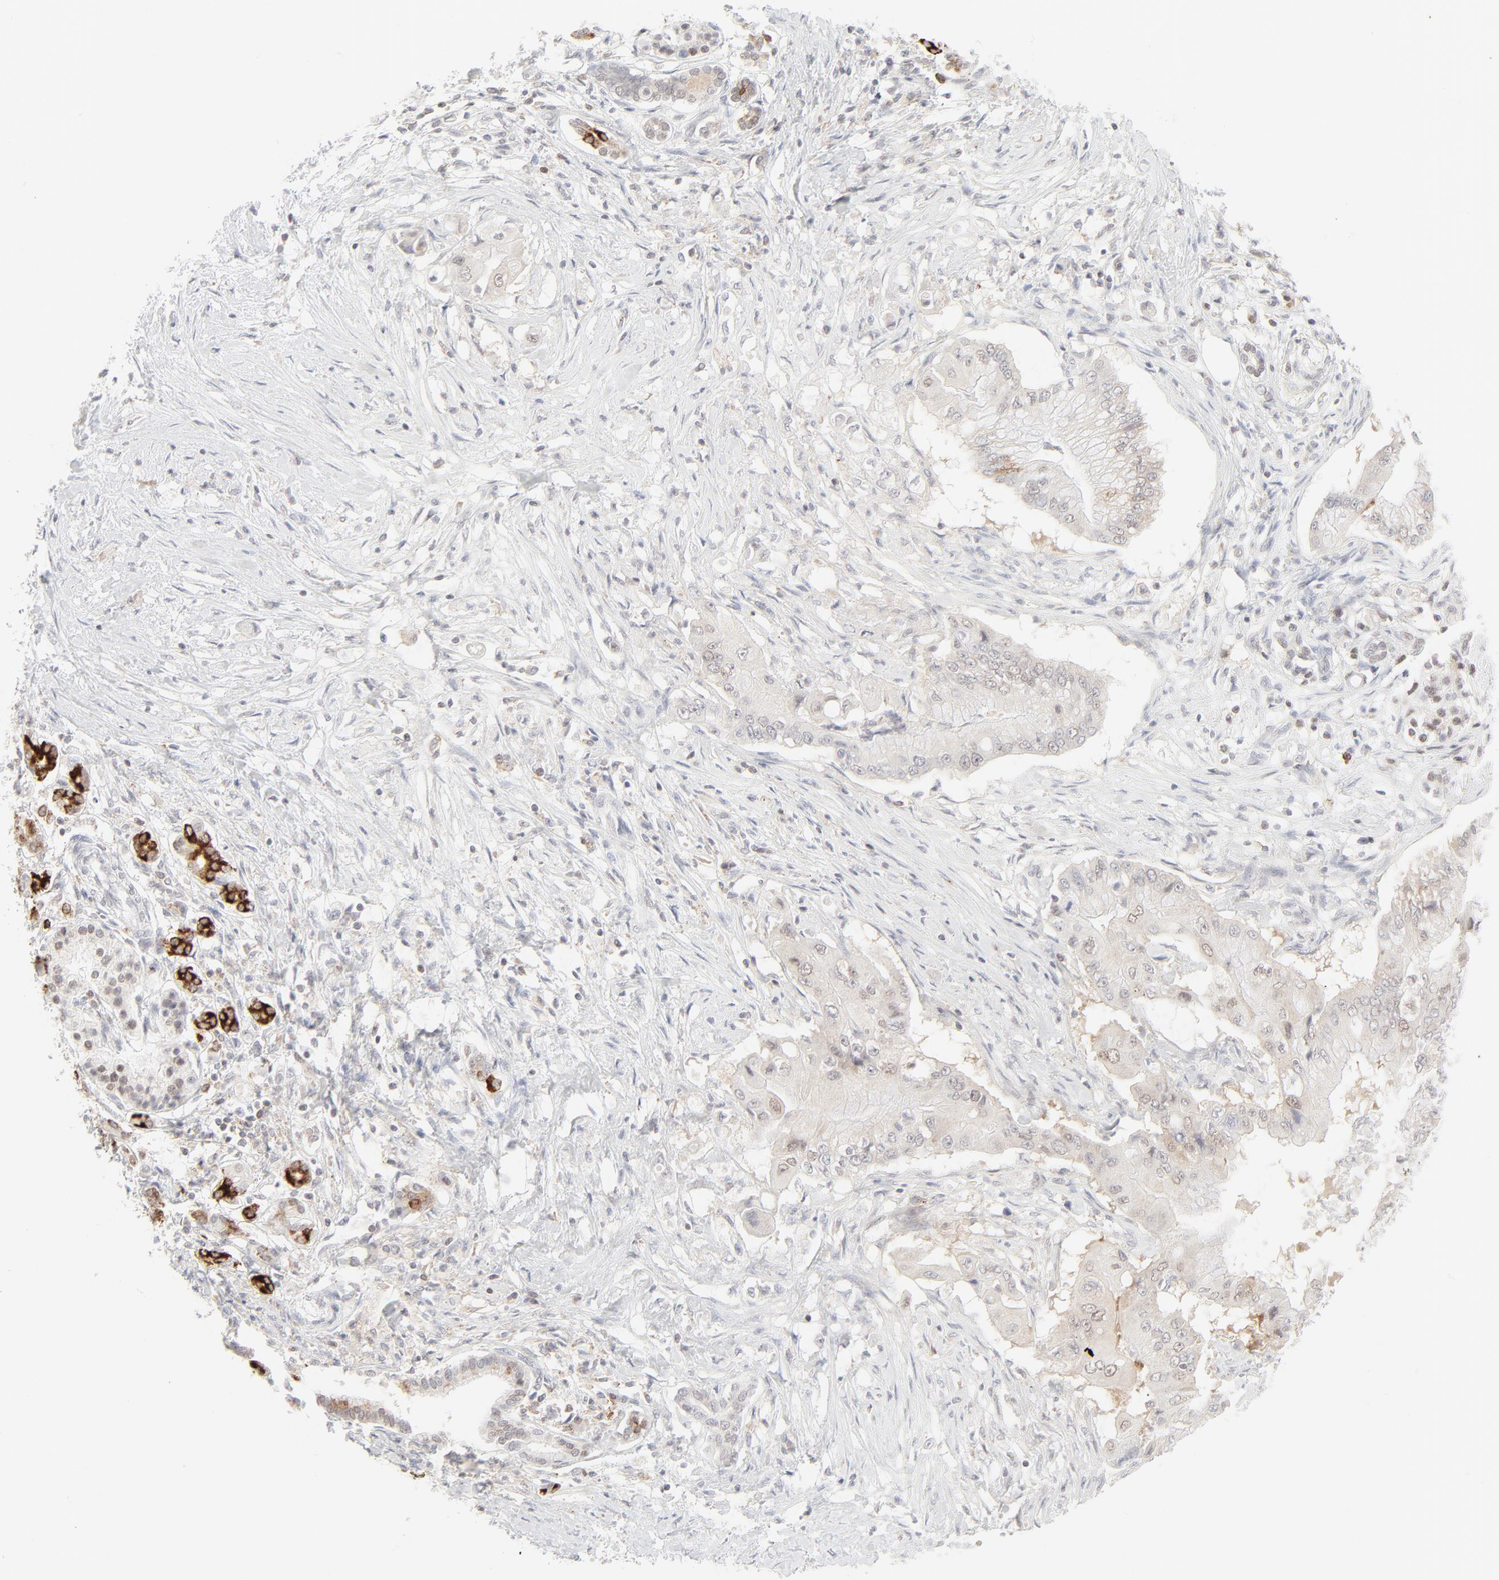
{"staining": {"intensity": "strong", "quantity": "<25%", "location": "cytoplasmic/membranous"}, "tissue": "pancreatic cancer", "cell_type": "Tumor cells", "image_type": "cancer", "snomed": [{"axis": "morphology", "description": "Adenocarcinoma, NOS"}, {"axis": "topography", "description": "Pancreas"}], "caption": "Immunohistochemical staining of human pancreatic cancer (adenocarcinoma) exhibits medium levels of strong cytoplasmic/membranous protein positivity in approximately <25% of tumor cells.", "gene": "PRKCB", "patient": {"sex": "male", "age": 62}}